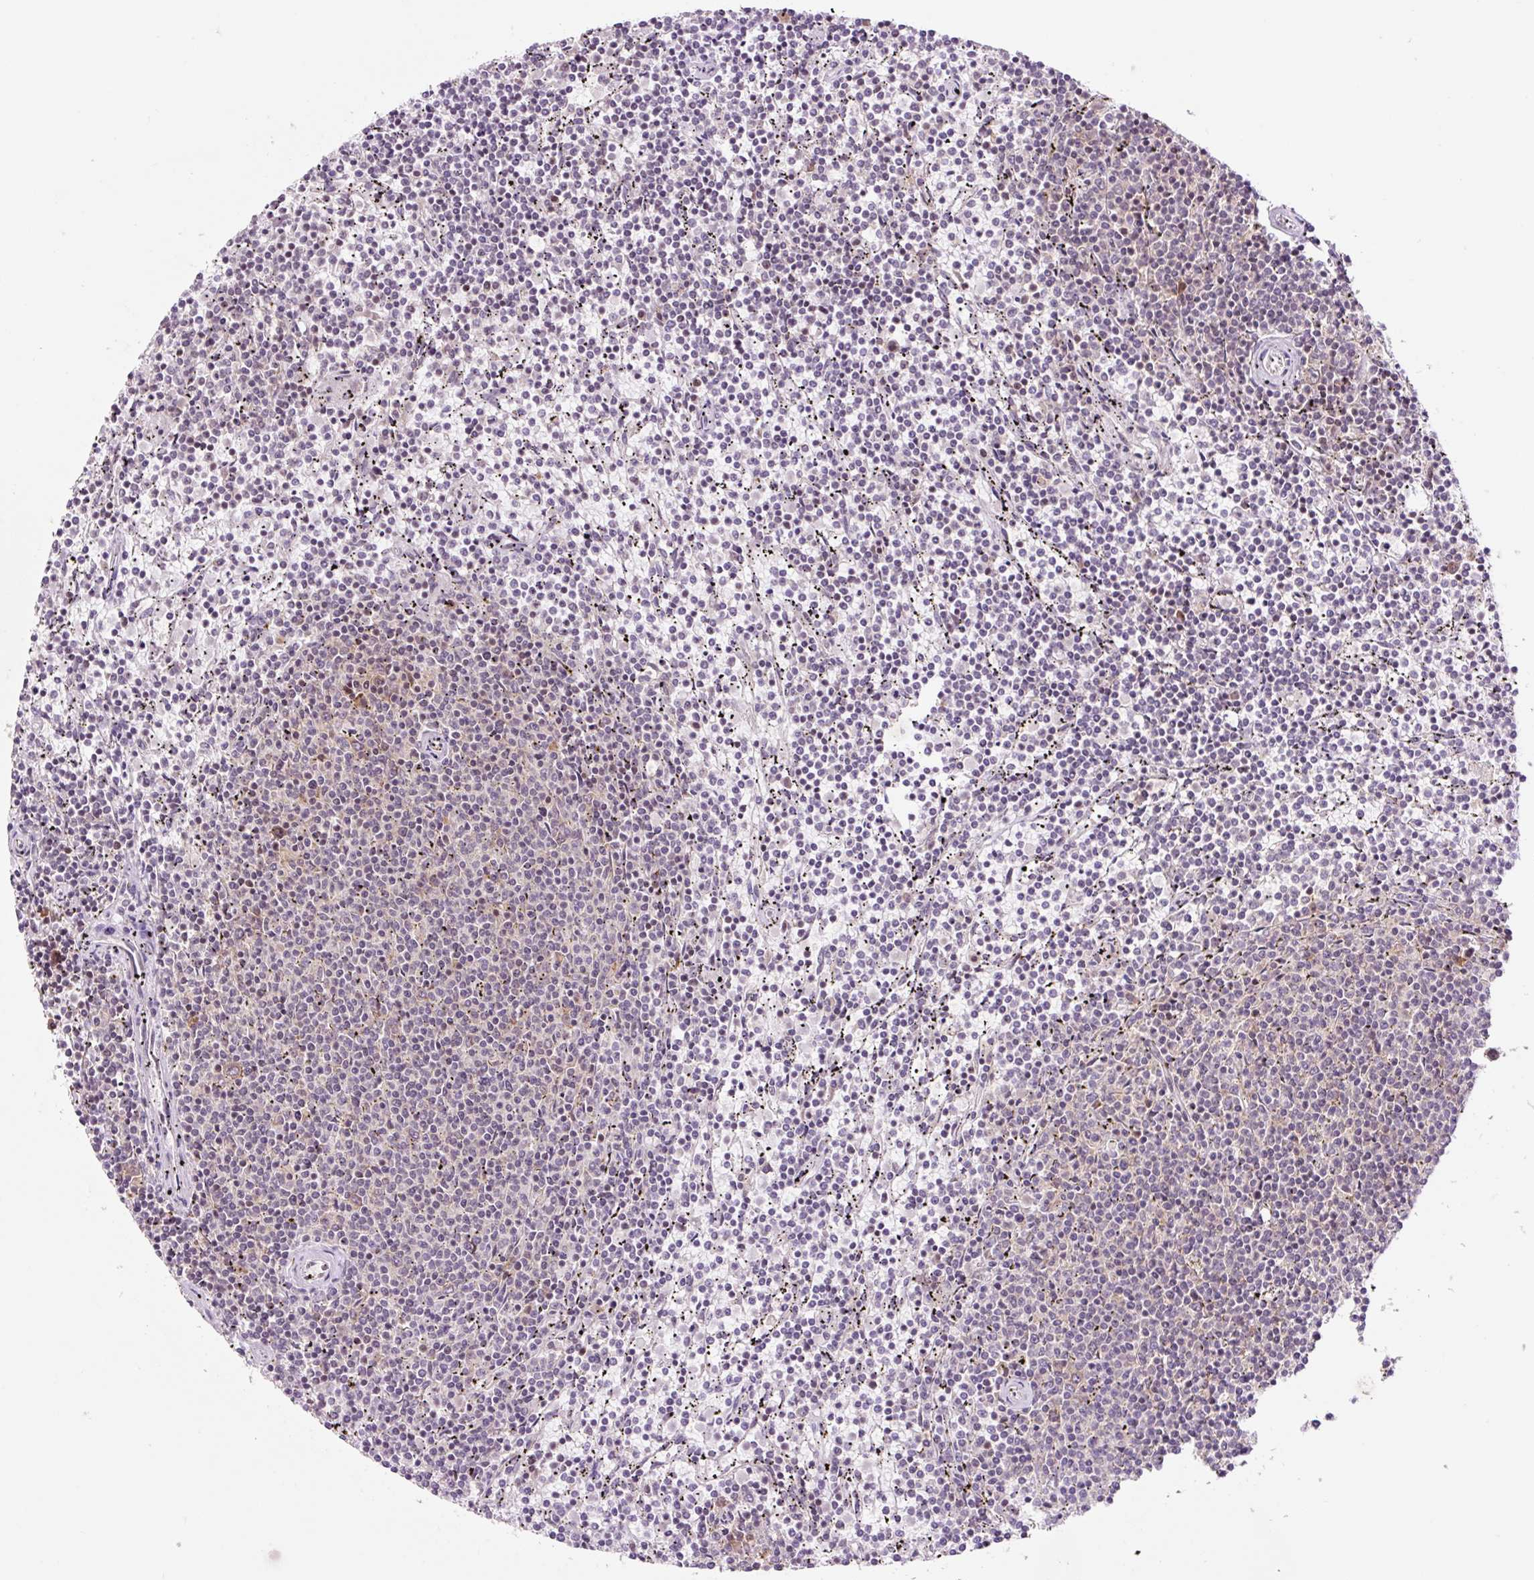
{"staining": {"intensity": "negative", "quantity": "none", "location": "none"}, "tissue": "lymphoma", "cell_type": "Tumor cells", "image_type": "cancer", "snomed": [{"axis": "morphology", "description": "Malignant lymphoma, non-Hodgkin's type, Low grade"}, {"axis": "topography", "description": "Spleen"}], "caption": "The image reveals no staining of tumor cells in lymphoma.", "gene": "RPL41", "patient": {"sex": "female", "age": 50}}